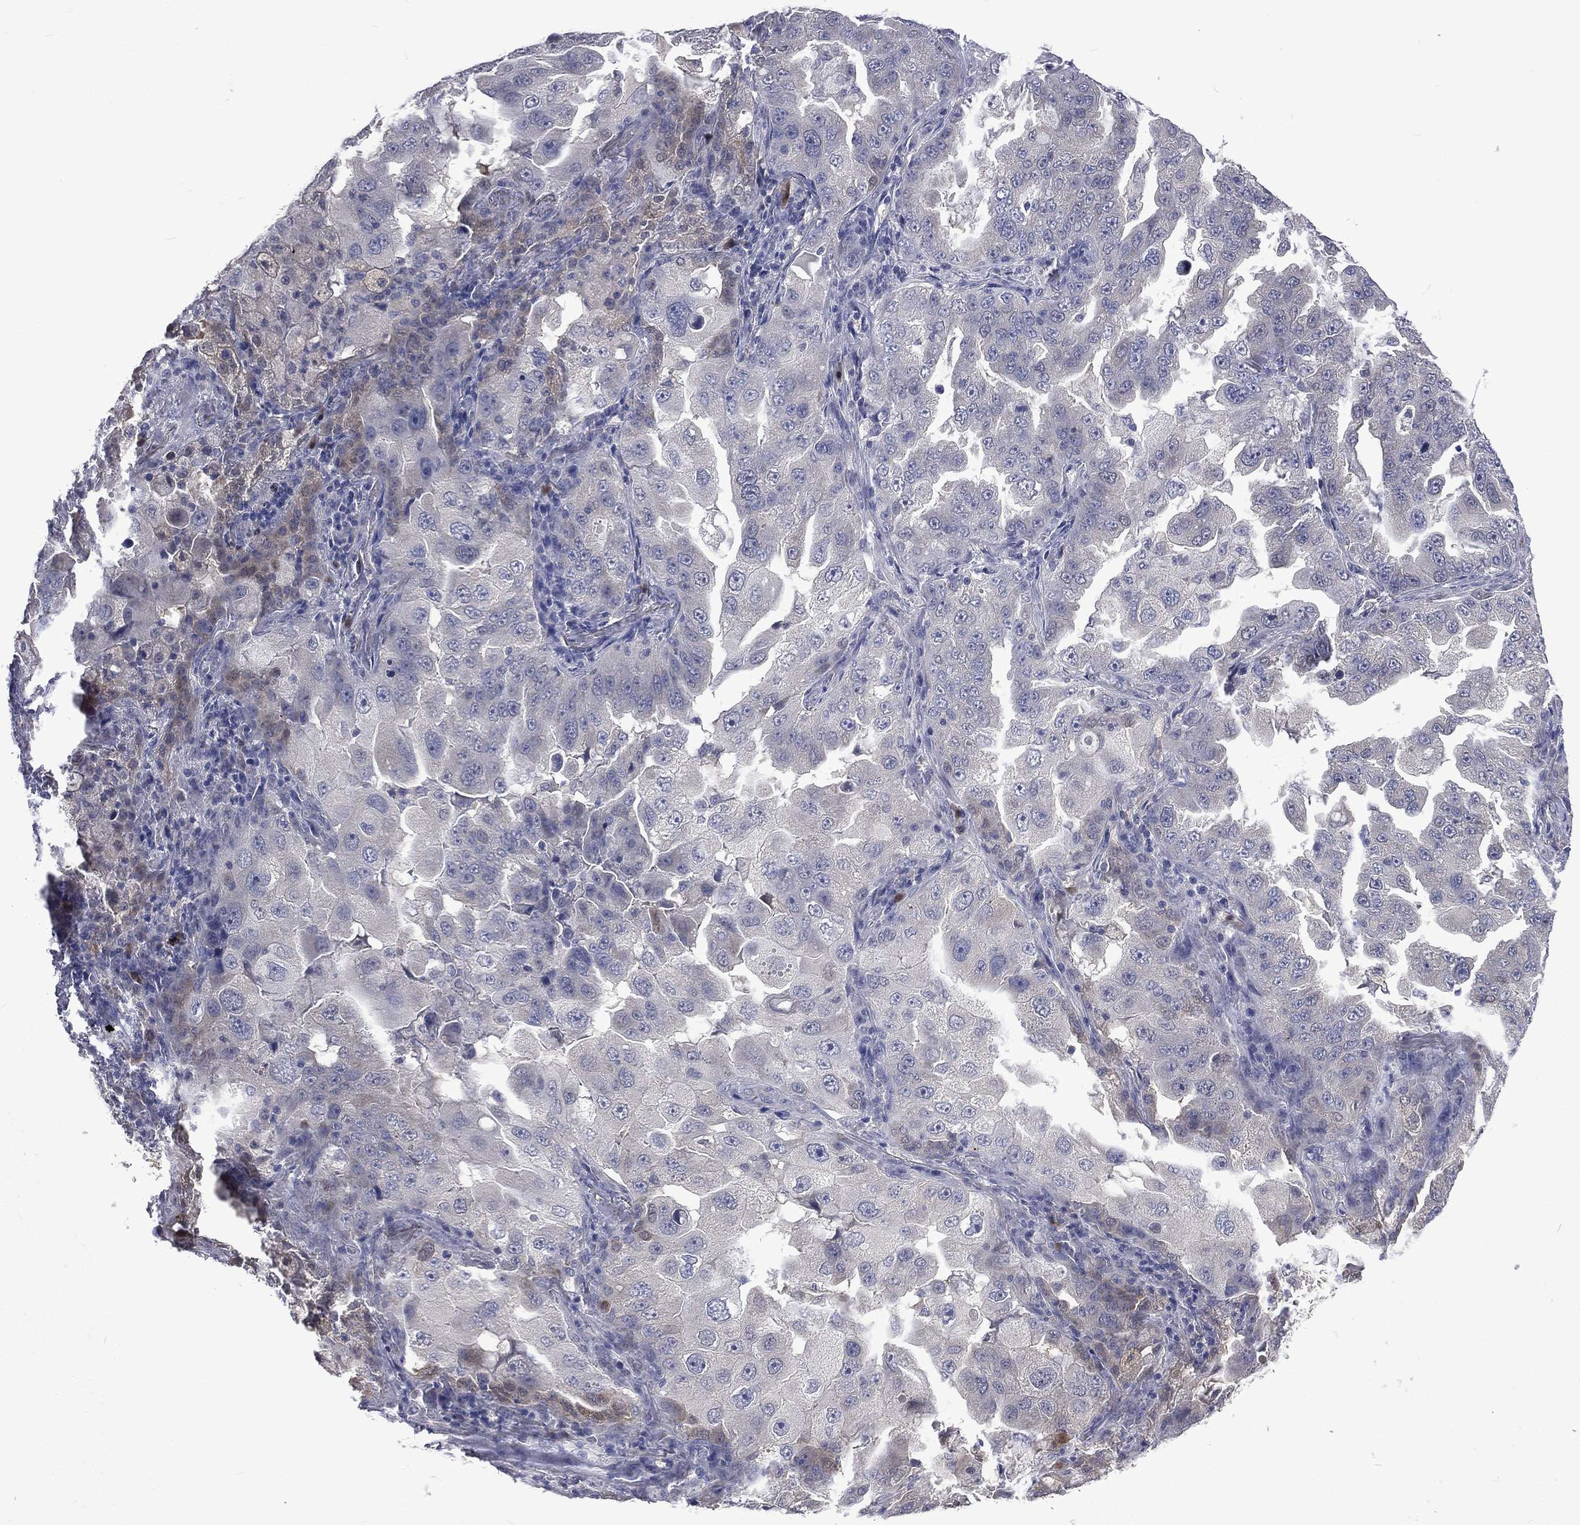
{"staining": {"intensity": "negative", "quantity": "none", "location": "none"}, "tissue": "lung cancer", "cell_type": "Tumor cells", "image_type": "cancer", "snomed": [{"axis": "morphology", "description": "Adenocarcinoma, NOS"}, {"axis": "topography", "description": "Lung"}], "caption": "Tumor cells are negative for protein expression in human lung cancer (adenocarcinoma). (DAB (3,3'-diaminobenzidine) immunohistochemistry visualized using brightfield microscopy, high magnification).", "gene": "CA12", "patient": {"sex": "female", "age": 61}}